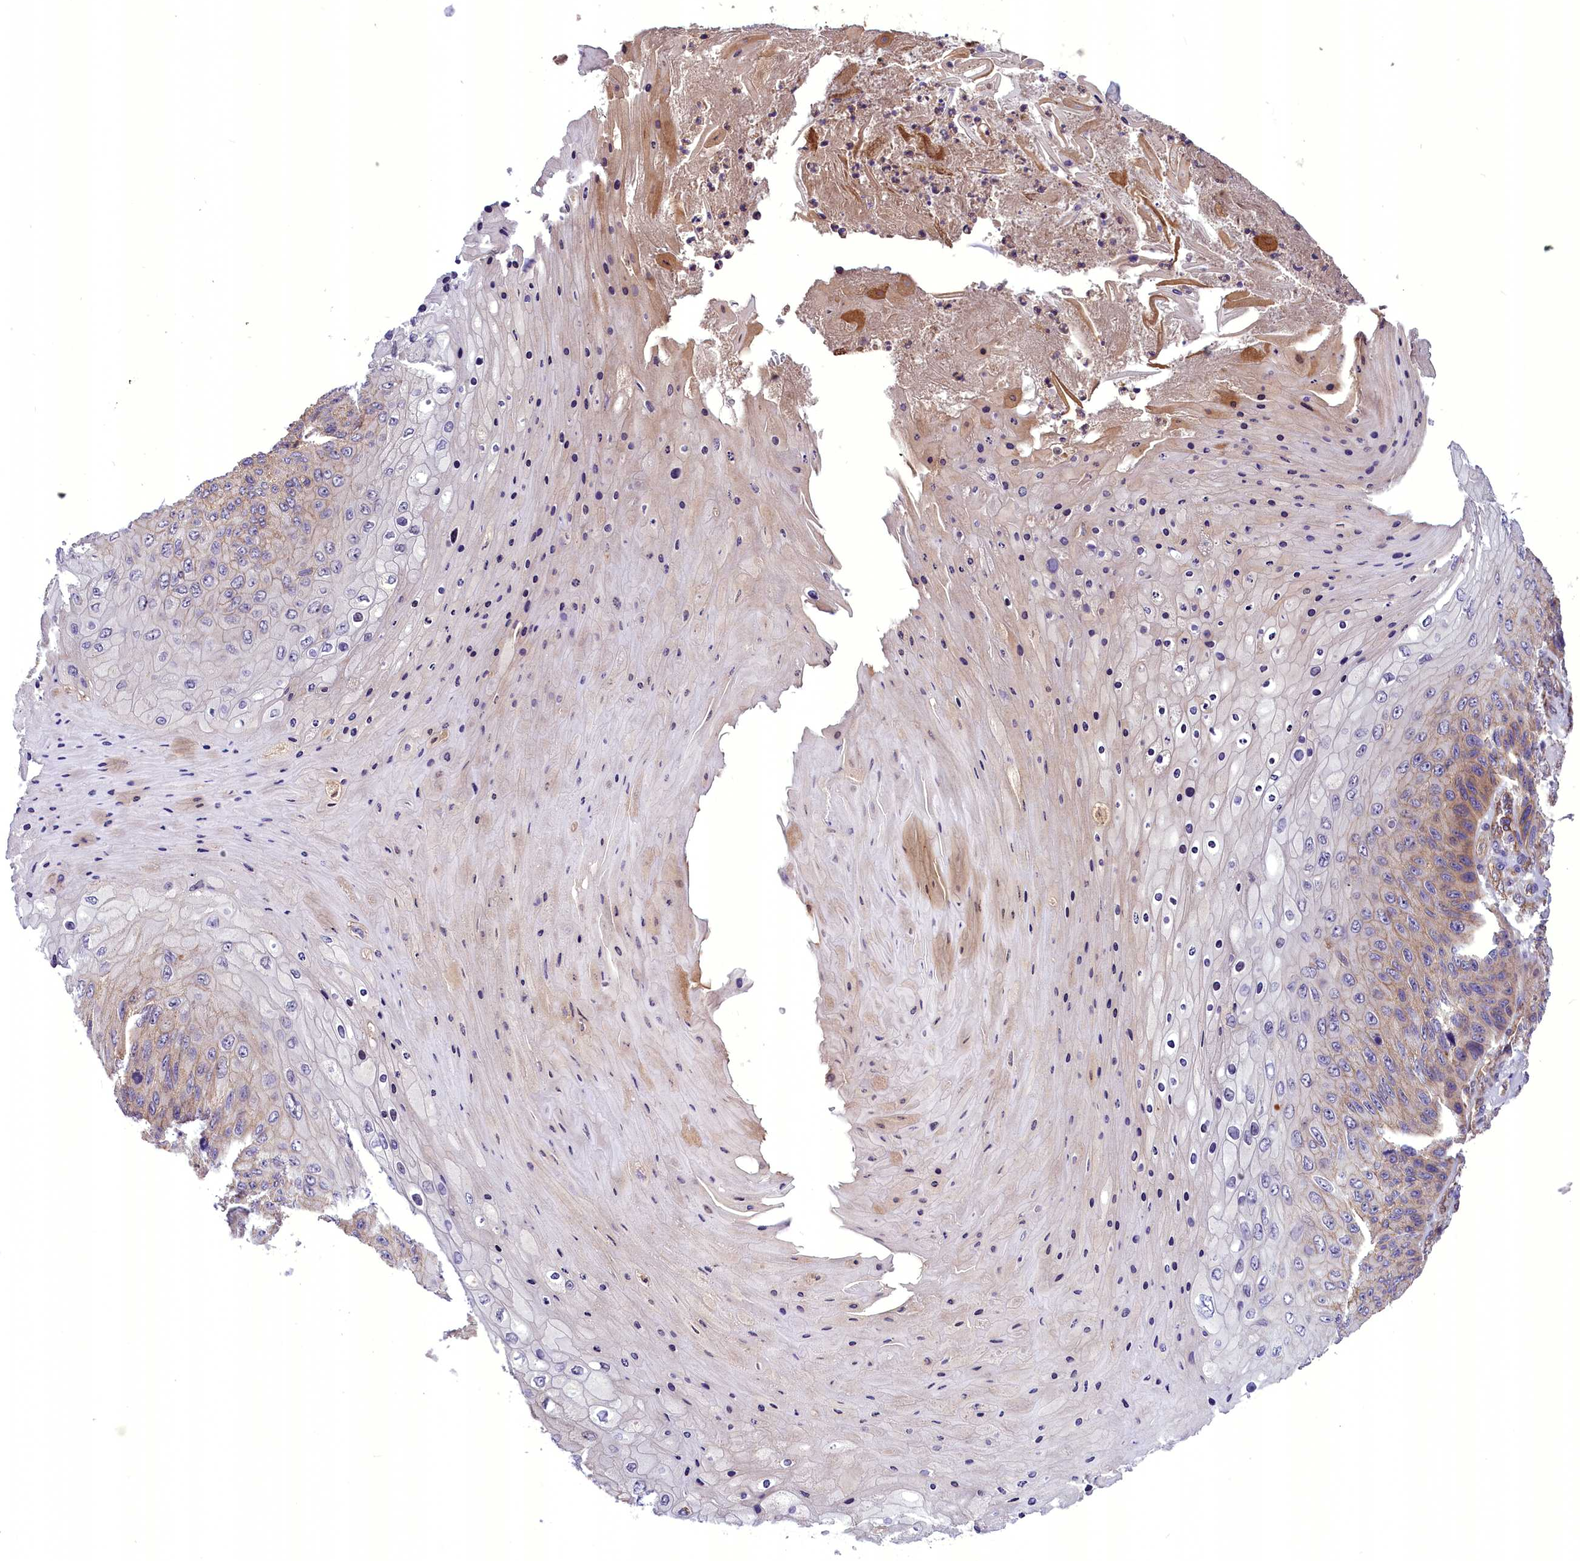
{"staining": {"intensity": "weak", "quantity": "<25%", "location": "cytoplasmic/membranous"}, "tissue": "skin cancer", "cell_type": "Tumor cells", "image_type": "cancer", "snomed": [{"axis": "morphology", "description": "Squamous cell carcinoma, NOS"}, {"axis": "topography", "description": "Skin"}], "caption": "Immunohistochemical staining of human skin squamous cell carcinoma demonstrates no significant positivity in tumor cells.", "gene": "DNAJB9", "patient": {"sex": "female", "age": 88}}